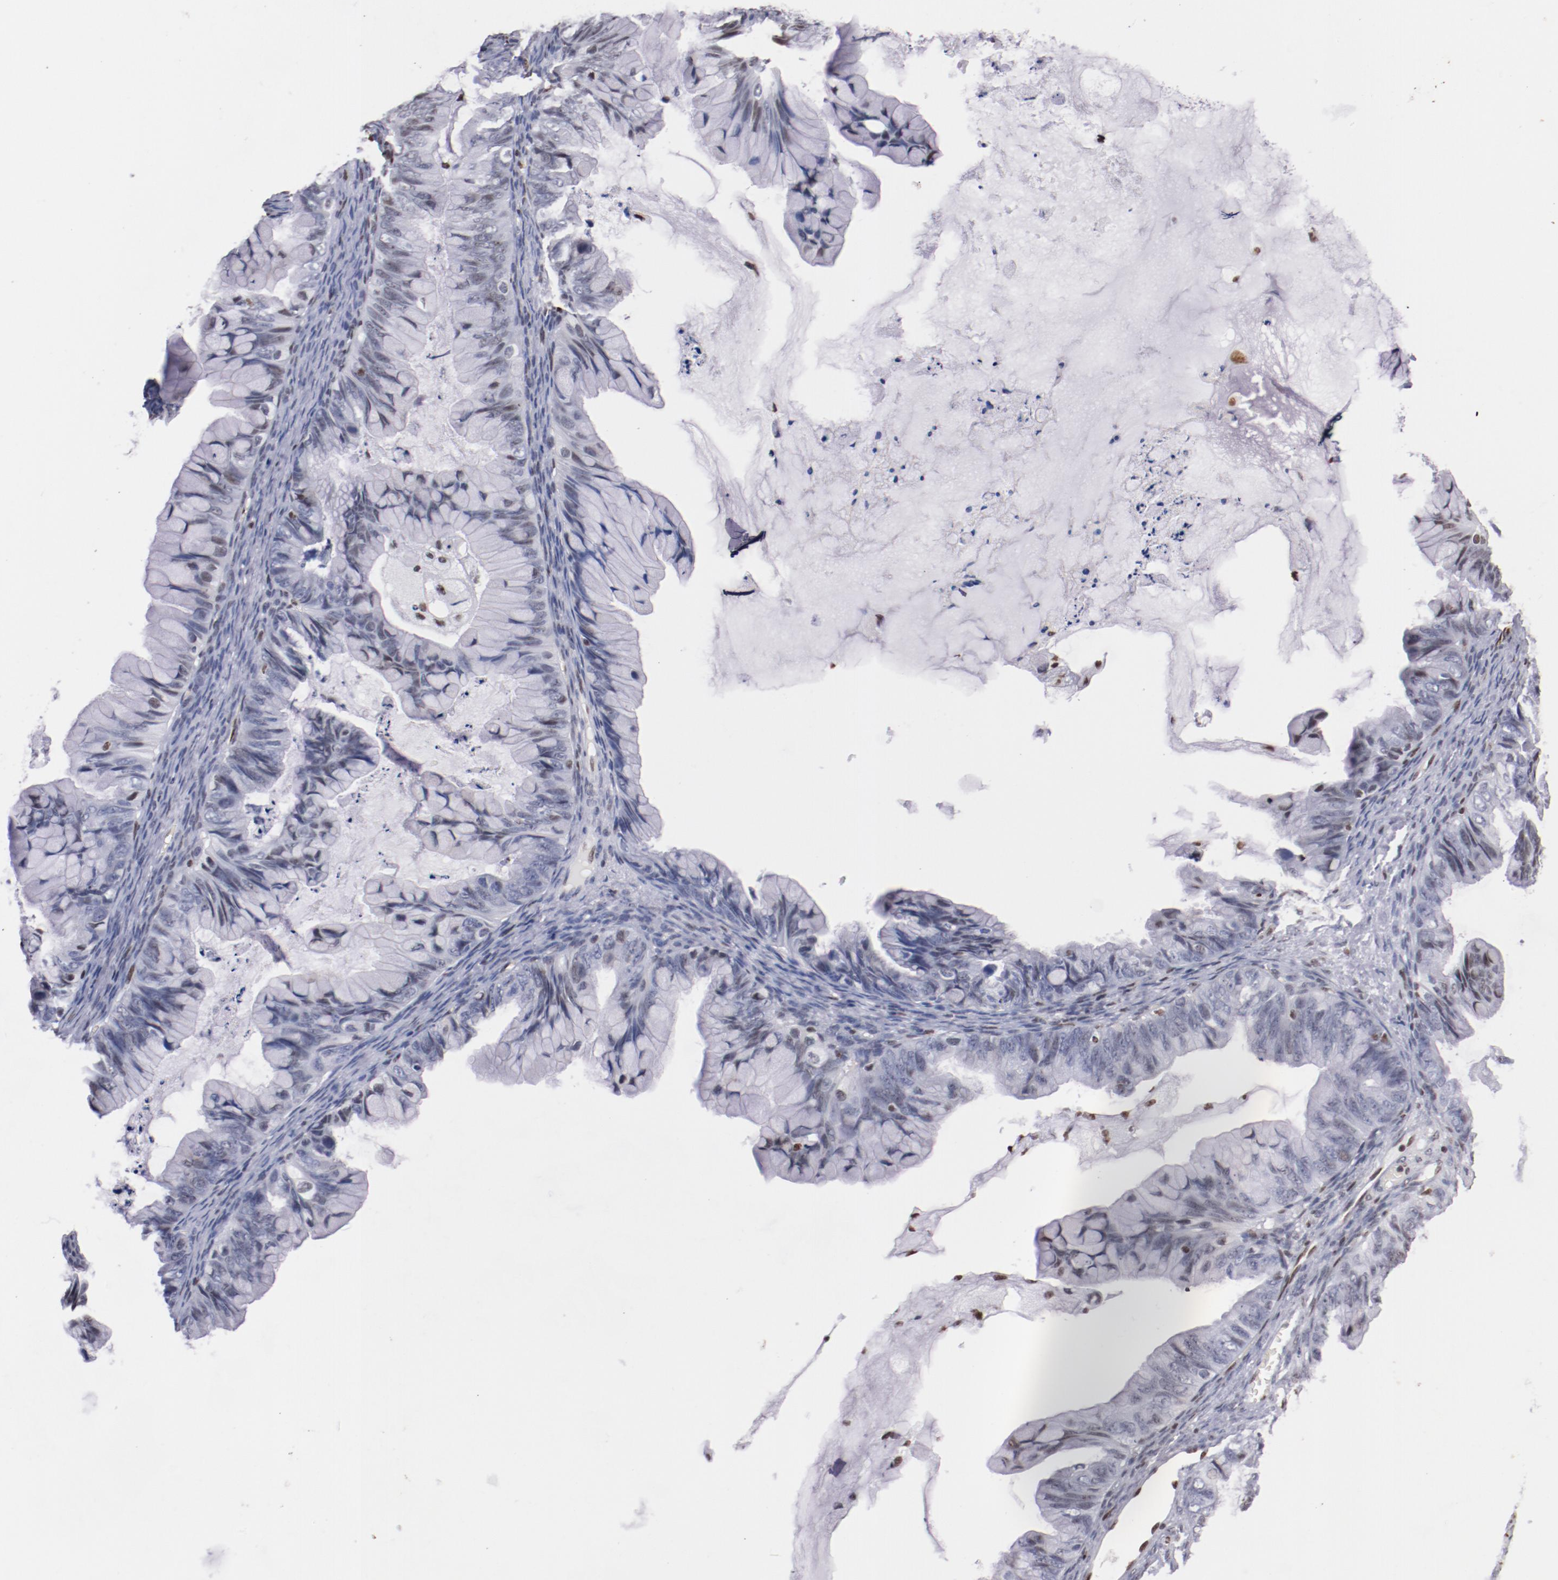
{"staining": {"intensity": "negative", "quantity": "none", "location": "none"}, "tissue": "ovarian cancer", "cell_type": "Tumor cells", "image_type": "cancer", "snomed": [{"axis": "morphology", "description": "Cystadenocarcinoma, mucinous, NOS"}, {"axis": "topography", "description": "Ovary"}], "caption": "An immunohistochemistry (IHC) micrograph of ovarian cancer (mucinous cystadenocarcinoma) is shown. There is no staining in tumor cells of ovarian cancer (mucinous cystadenocarcinoma).", "gene": "IFI16", "patient": {"sex": "female", "age": 36}}